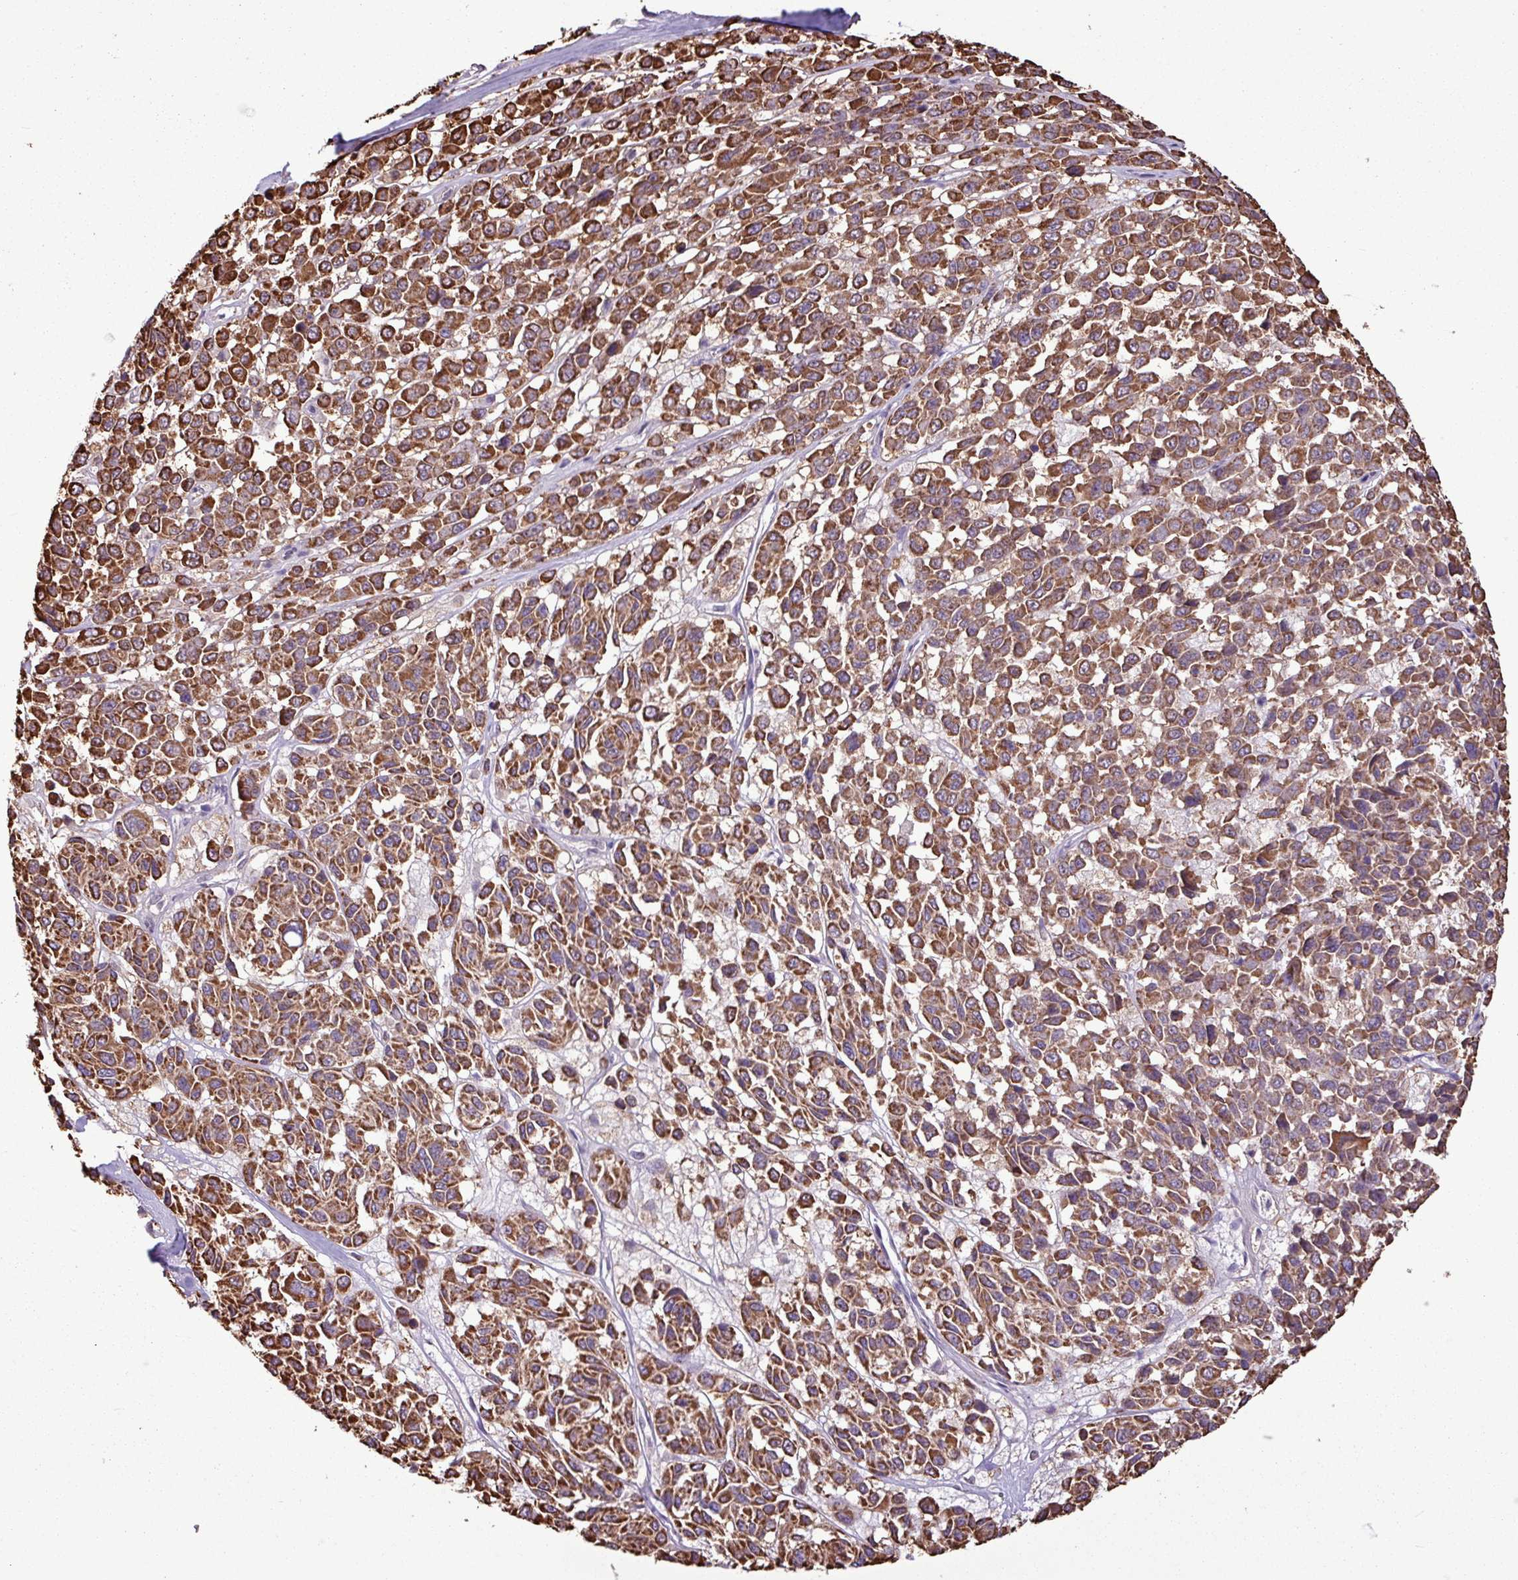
{"staining": {"intensity": "strong", "quantity": ">75%", "location": "cytoplasmic/membranous"}, "tissue": "melanoma", "cell_type": "Tumor cells", "image_type": "cancer", "snomed": [{"axis": "morphology", "description": "Malignant melanoma, NOS"}, {"axis": "topography", "description": "Skin"}], "caption": "The photomicrograph displays staining of melanoma, revealing strong cytoplasmic/membranous protein staining (brown color) within tumor cells.", "gene": "ALG8", "patient": {"sex": "female", "age": 66}}